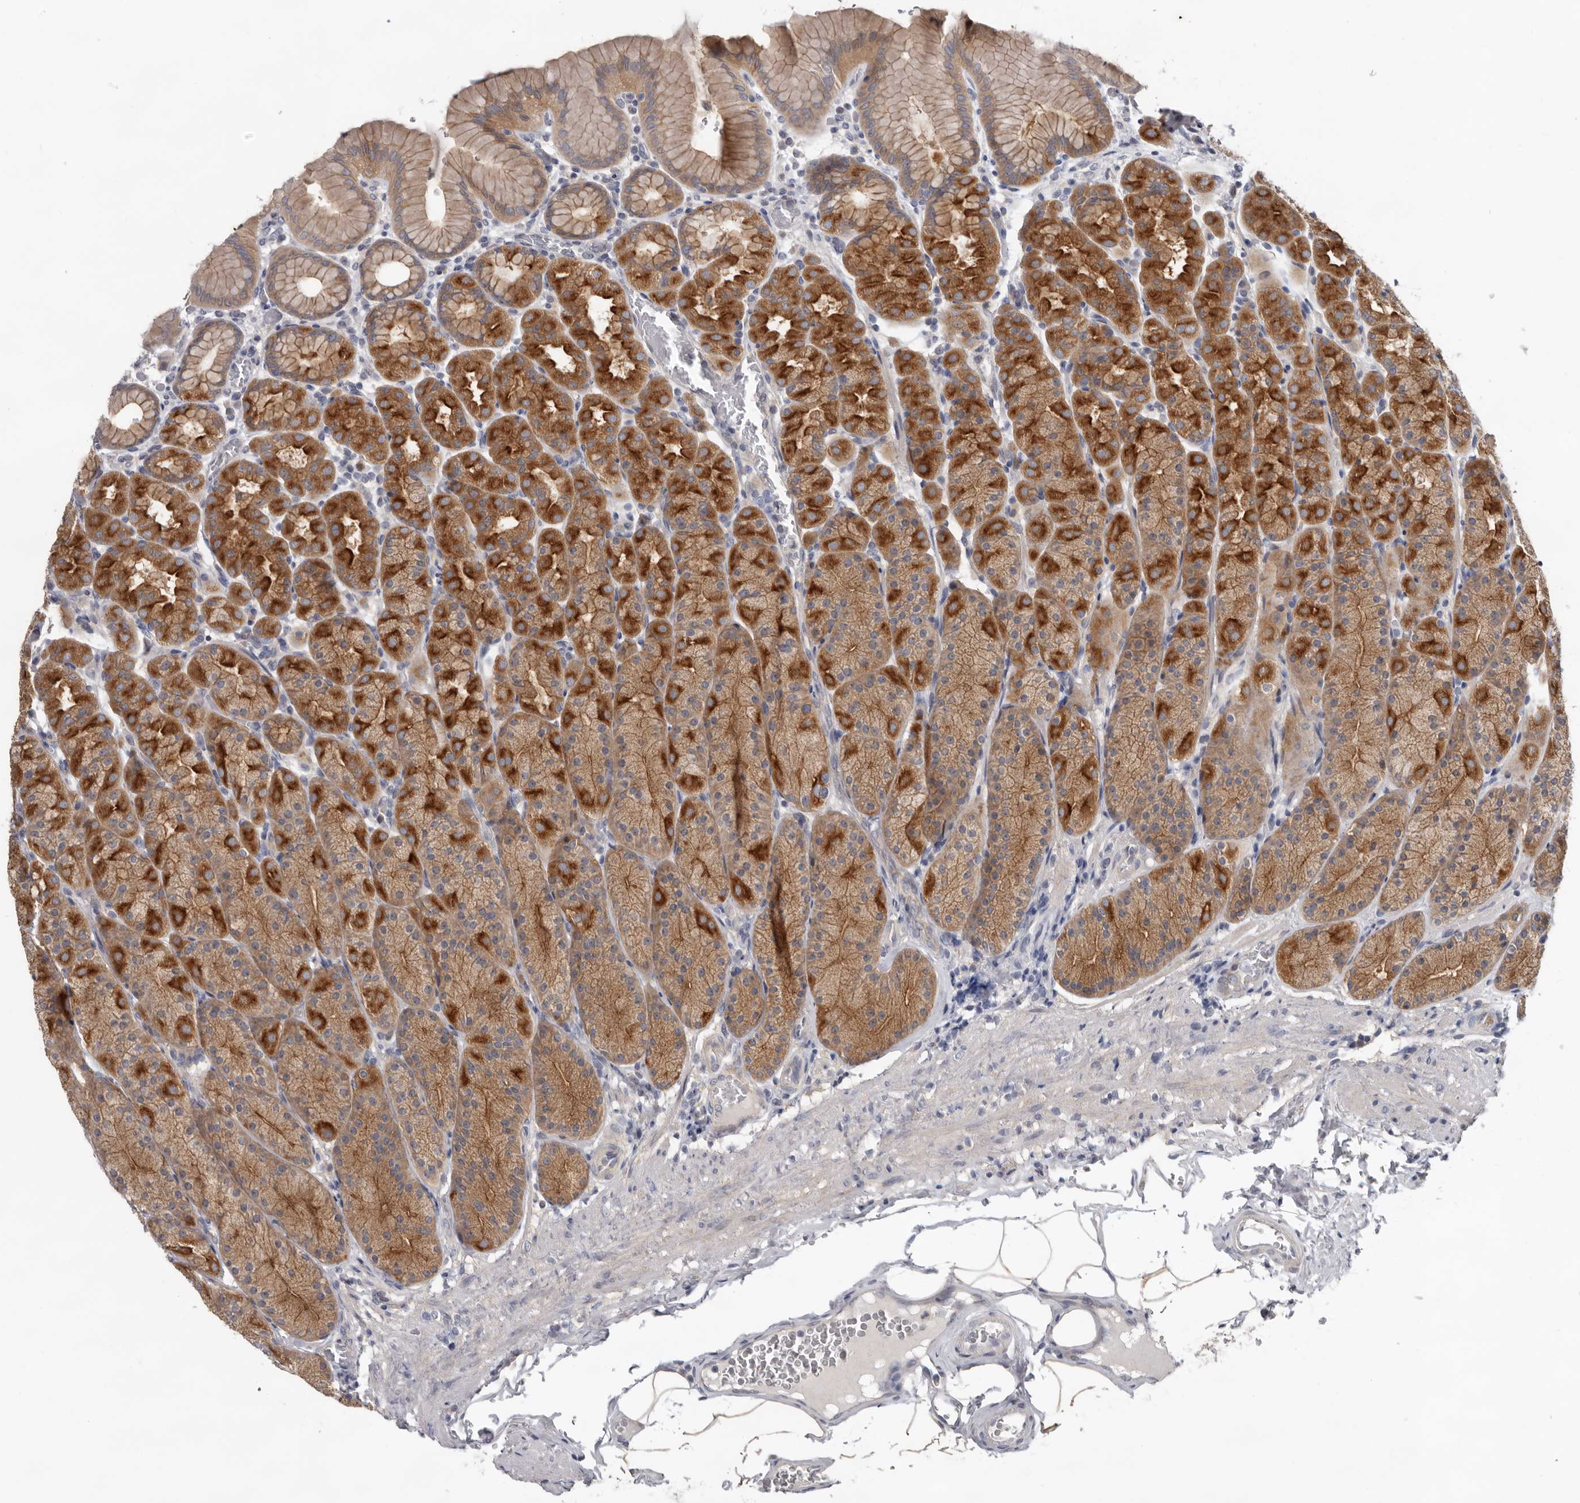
{"staining": {"intensity": "strong", "quantity": ">75%", "location": "cytoplasmic/membranous"}, "tissue": "stomach", "cell_type": "Glandular cells", "image_type": "normal", "snomed": [{"axis": "morphology", "description": "Normal tissue, NOS"}, {"axis": "topography", "description": "Stomach"}], "caption": "Immunohistochemistry photomicrograph of unremarkable human stomach stained for a protein (brown), which displays high levels of strong cytoplasmic/membranous positivity in approximately >75% of glandular cells.", "gene": "HINT3", "patient": {"sex": "male", "age": 42}}